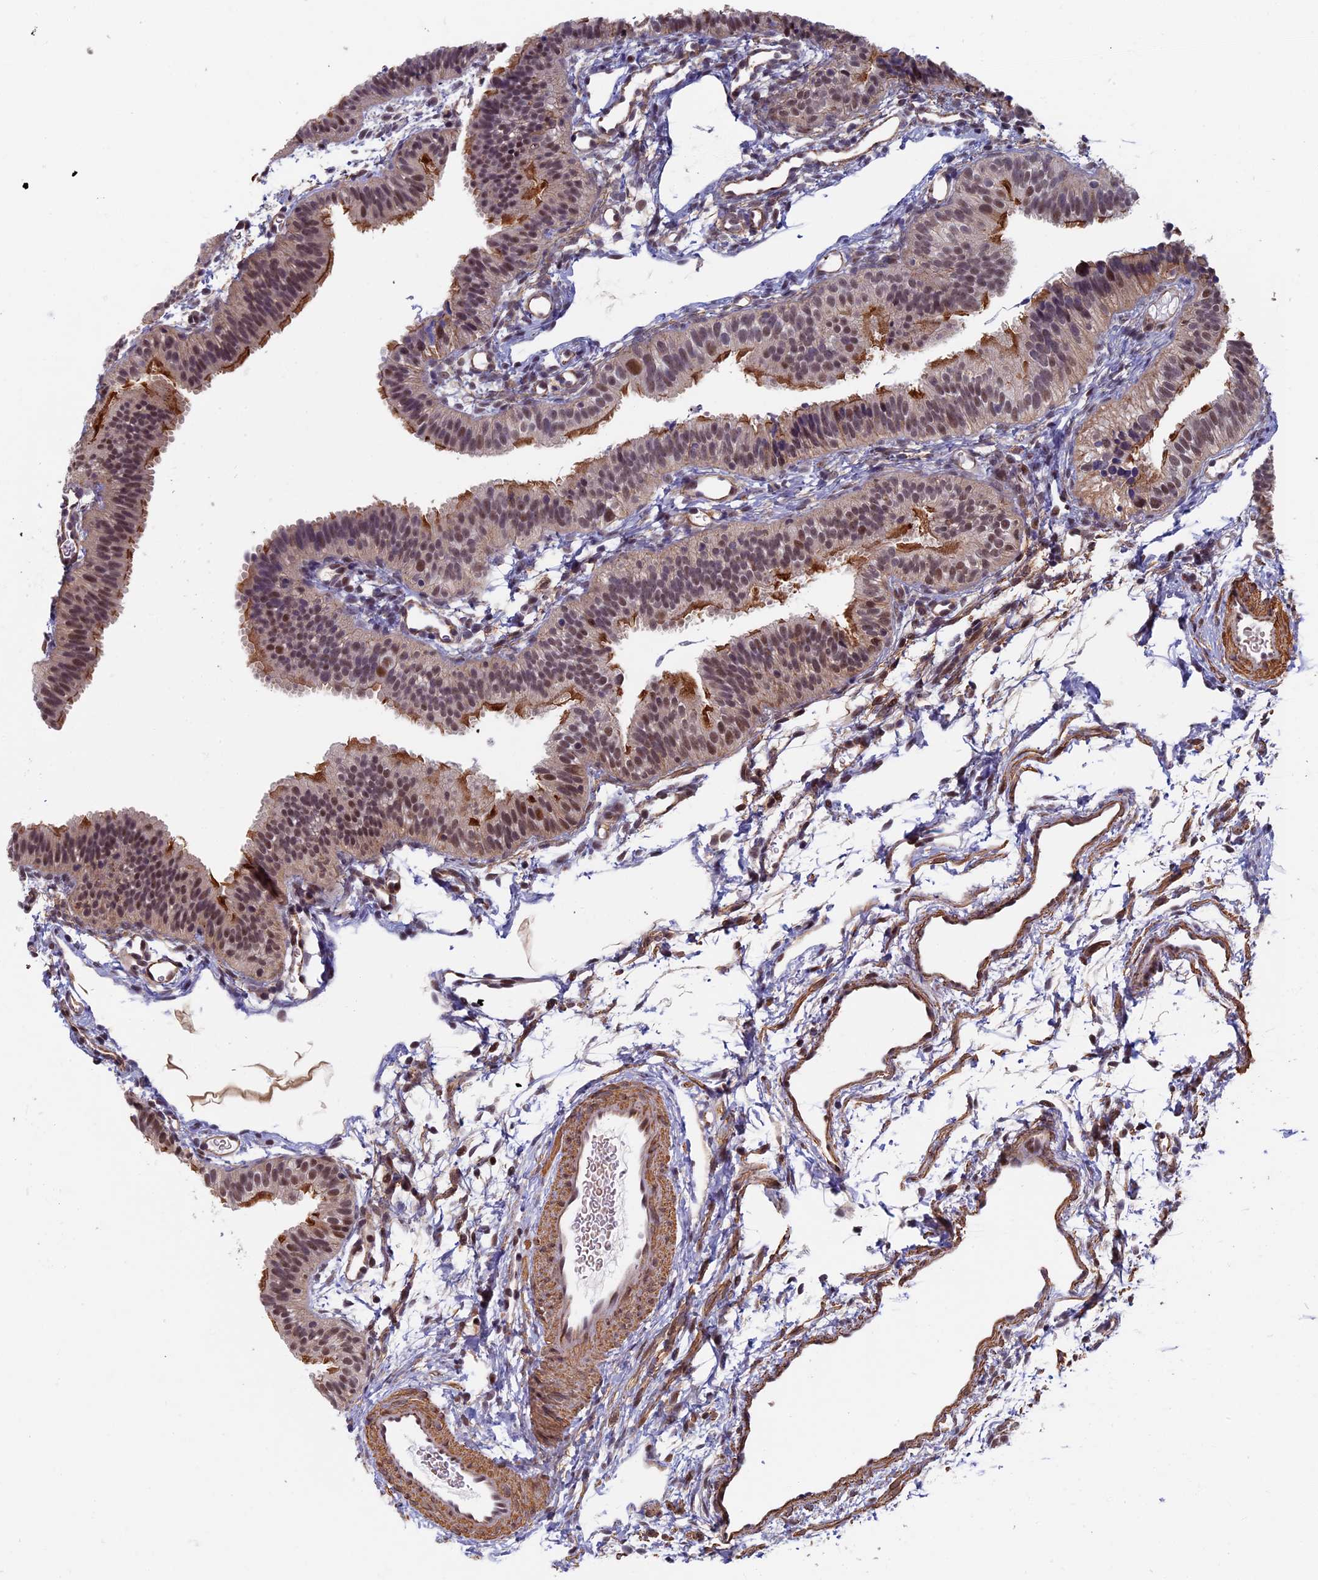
{"staining": {"intensity": "moderate", "quantity": "25%-75%", "location": "cytoplasmic/membranous,nuclear"}, "tissue": "fallopian tube", "cell_type": "Glandular cells", "image_type": "normal", "snomed": [{"axis": "morphology", "description": "Normal tissue, NOS"}, {"axis": "topography", "description": "Fallopian tube"}], "caption": "Immunohistochemical staining of normal human fallopian tube reveals moderate cytoplasmic/membranous,nuclear protein positivity in about 25%-75% of glandular cells.", "gene": "CTDP1", "patient": {"sex": "female", "age": 35}}